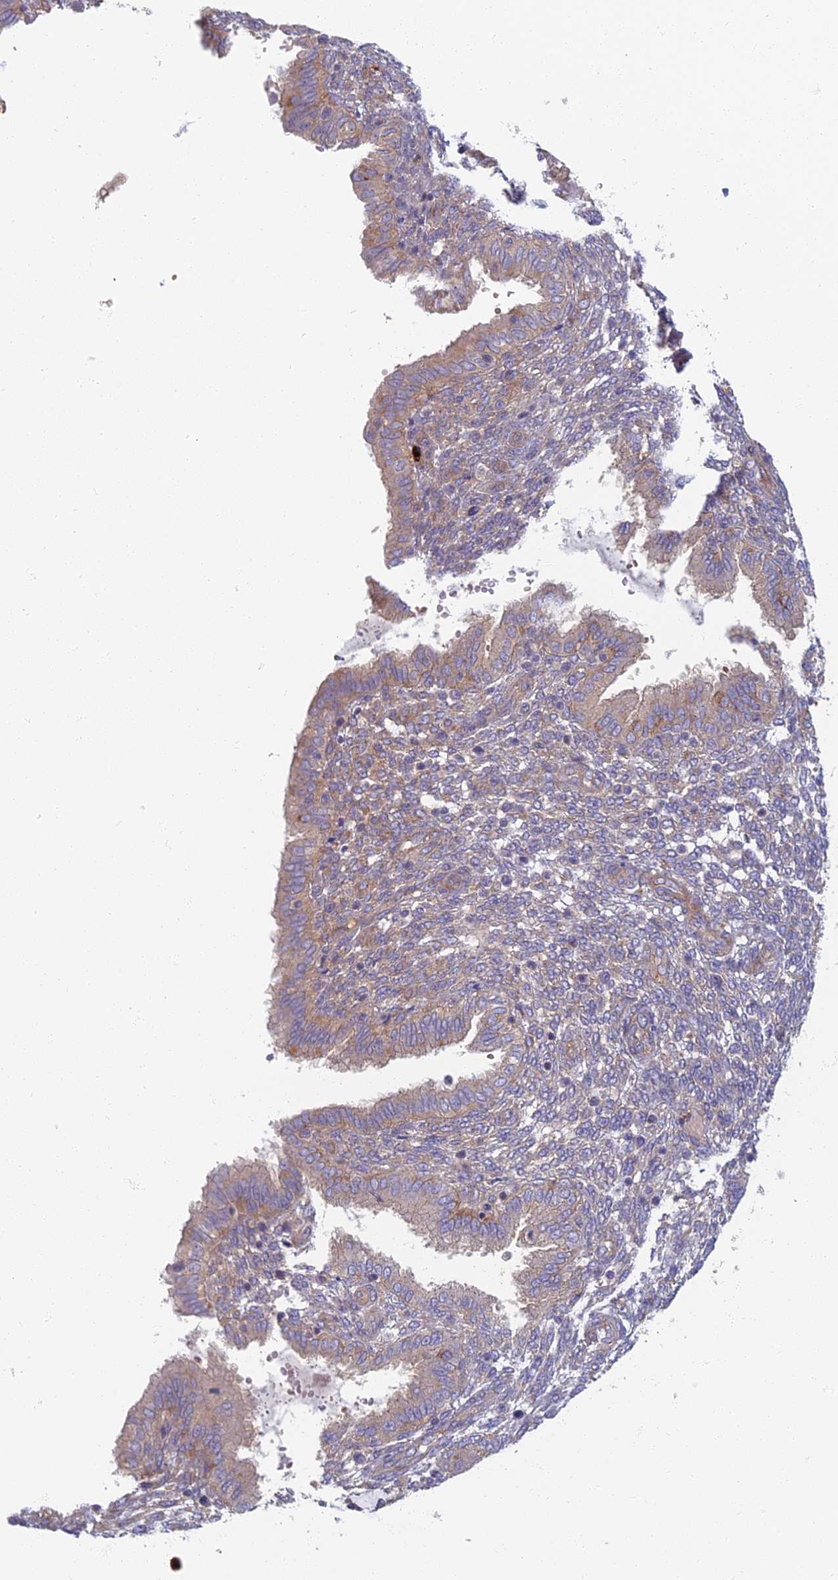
{"staining": {"intensity": "weak", "quantity": "25%-75%", "location": "cytoplasmic/membranous"}, "tissue": "endometrium", "cell_type": "Cells in endometrial stroma", "image_type": "normal", "snomed": [{"axis": "morphology", "description": "Normal tissue, NOS"}, {"axis": "topography", "description": "Endometrium"}], "caption": "An image showing weak cytoplasmic/membranous expression in about 25%-75% of cells in endometrial stroma in unremarkable endometrium, as visualized by brown immunohistochemical staining.", "gene": "PROX2", "patient": {"sex": "female", "age": 33}}